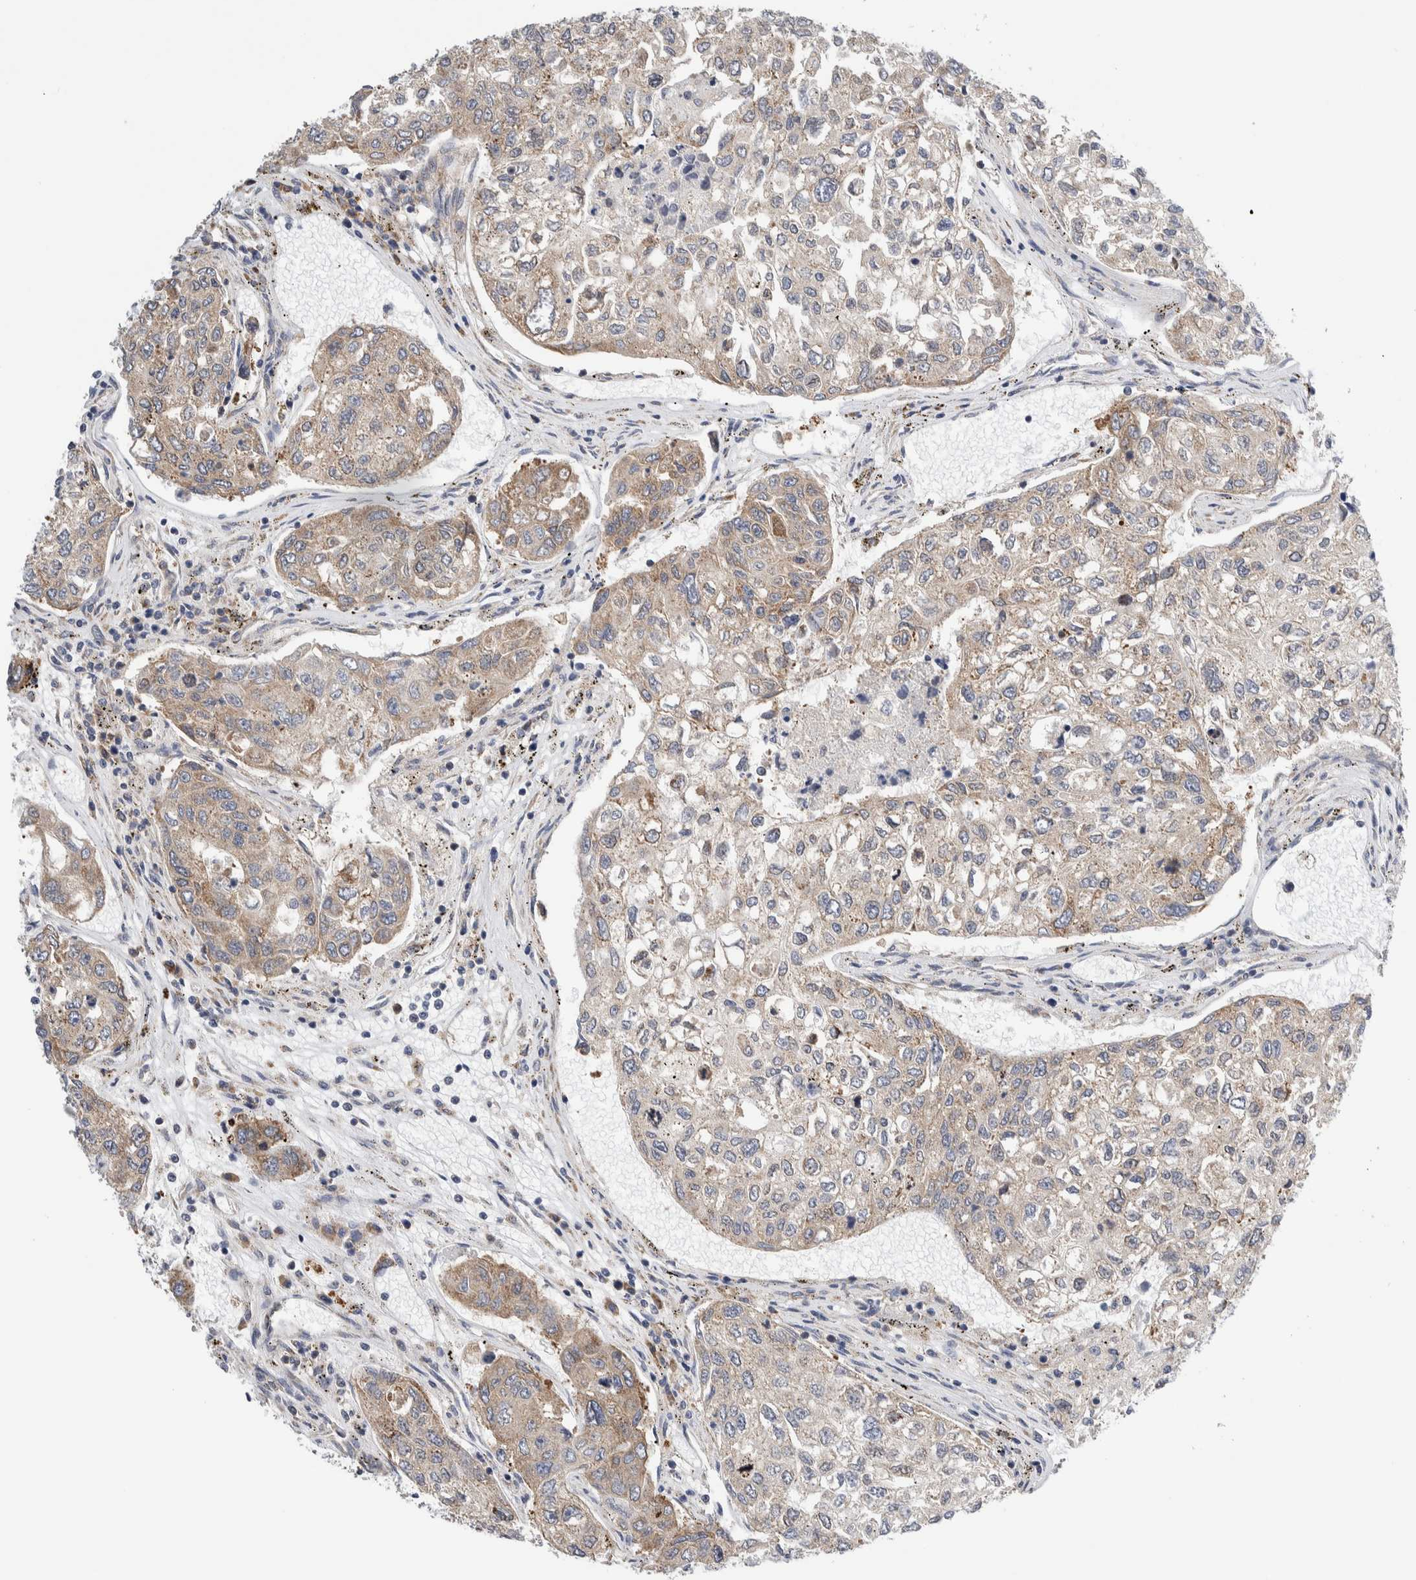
{"staining": {"intensity": "weak", "quantity": ">75%", "location": "cytoplasmic/membranous"}, "tissue": "urothelial cancer", "cell_type": "Tumor cells", "image_type": "cancer", "snomed": [{"axis": "morphology", "description": "Urothelial carcinoma, High grade"}, {"axis": "topography", "description": "Lymph node"}, {"axis": "topography", "description": "Urinary bladder"}], "caption": "This photomicrograph demonstrates IHC staining of human urothelial cancer, with low weak cytoplasmic/membranous positivity in approximately >75% of tumor cells.", "gene": "RACK1", "patient": {"sex": "male", "age": 51}}